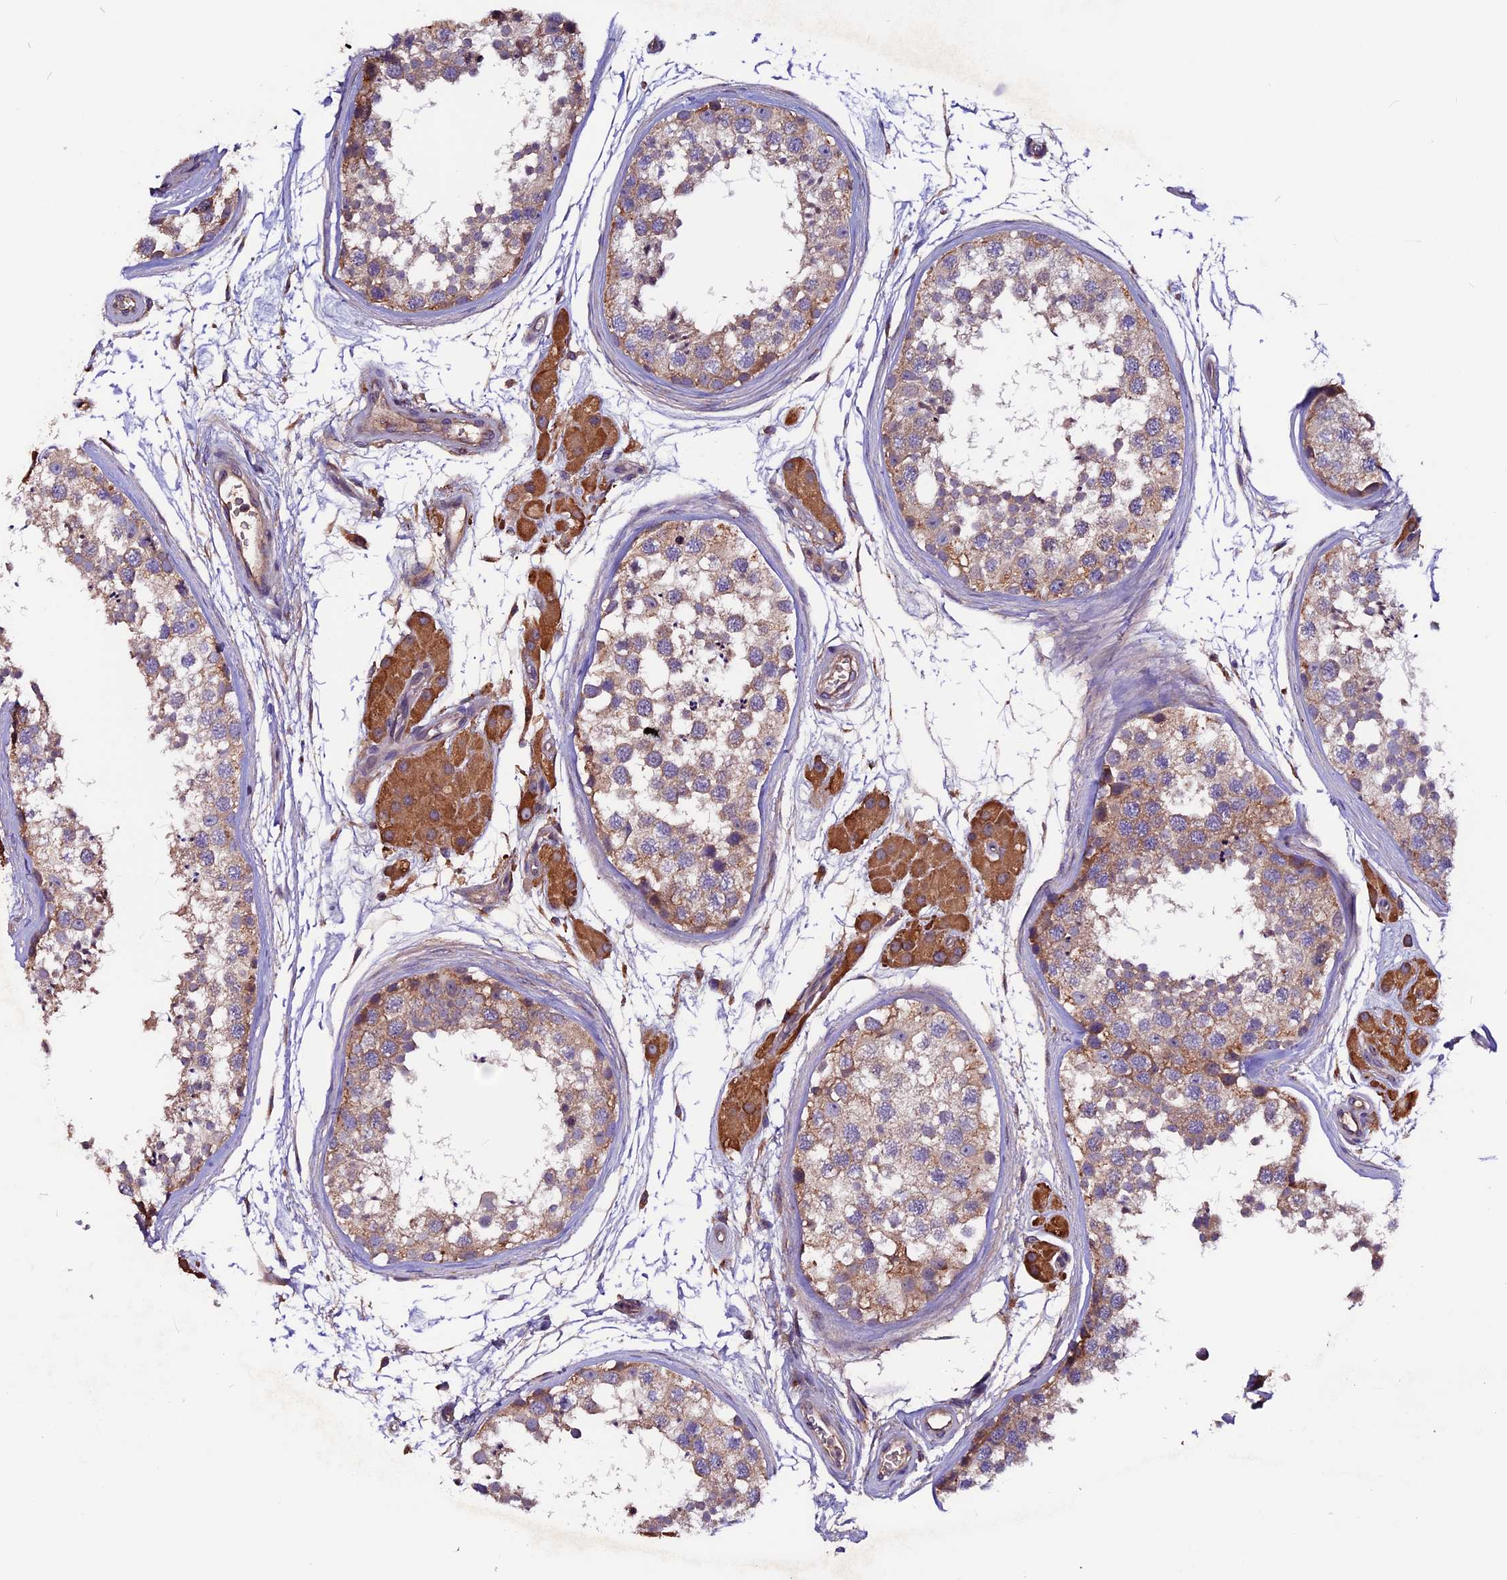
{"staining": {"intensity": "weak", "quantity": "25%-75%", "location": "cytoplasmic/membranous"}, "tissue": "testis", "cell_type": "Cells in seminiferous ducts", "image_type": "normal", "snomed": [{"axis": "morphology", "description": "Normal tissue, NOS"}, {"axis": "topography", "description": "Testis"}], "caption": "Immunohistochemistry (IHC) (DAB) staining of normal human testis displays weak cytoplasmic/membranous protein expression in about 25%-75% of cells in seminiferous ducts.", "gene": "ZNF598", "patient": {"sex": "male", "age": 56}}